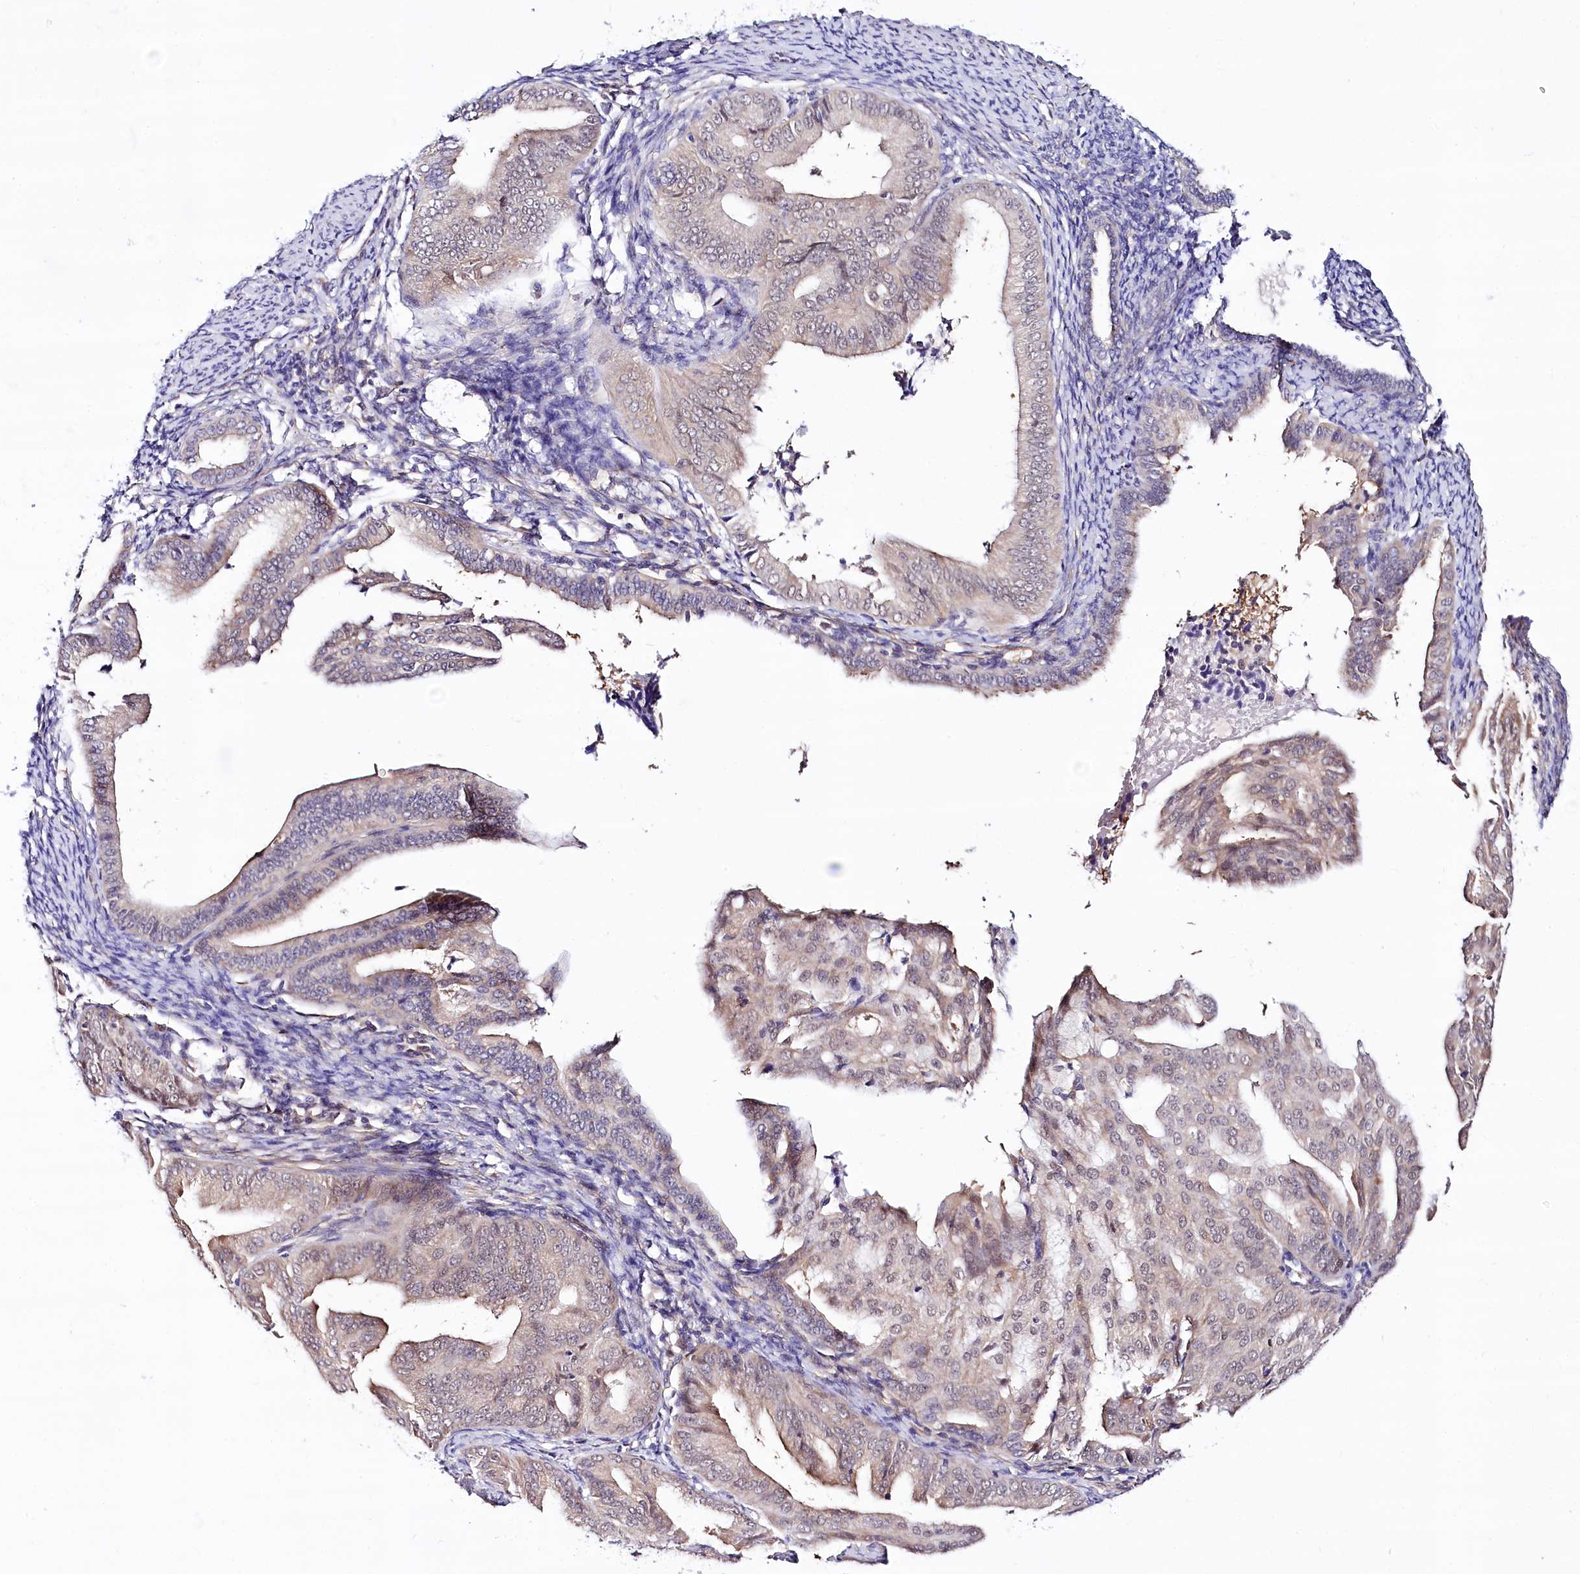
{"staining": {"intensity": "negative", "quantity": "none", "location": "none"}, "tissue": "endometrial cancer", "cell_type": "Tumor cells", "image_type": "cancer", "snomed": [{"axis": "morphology", "description": "Adenocarcinoma, NOS"}, {"axis": "topography", "description": "Endometrium"}], "caption": "DAB immunohistochemical staining of endometrial cancer (adenocarcinoma) reveals no significant positivity in tumor cells.", "gene": "PPP2R5B", "patient": {"sex": "female", "age": 58}}